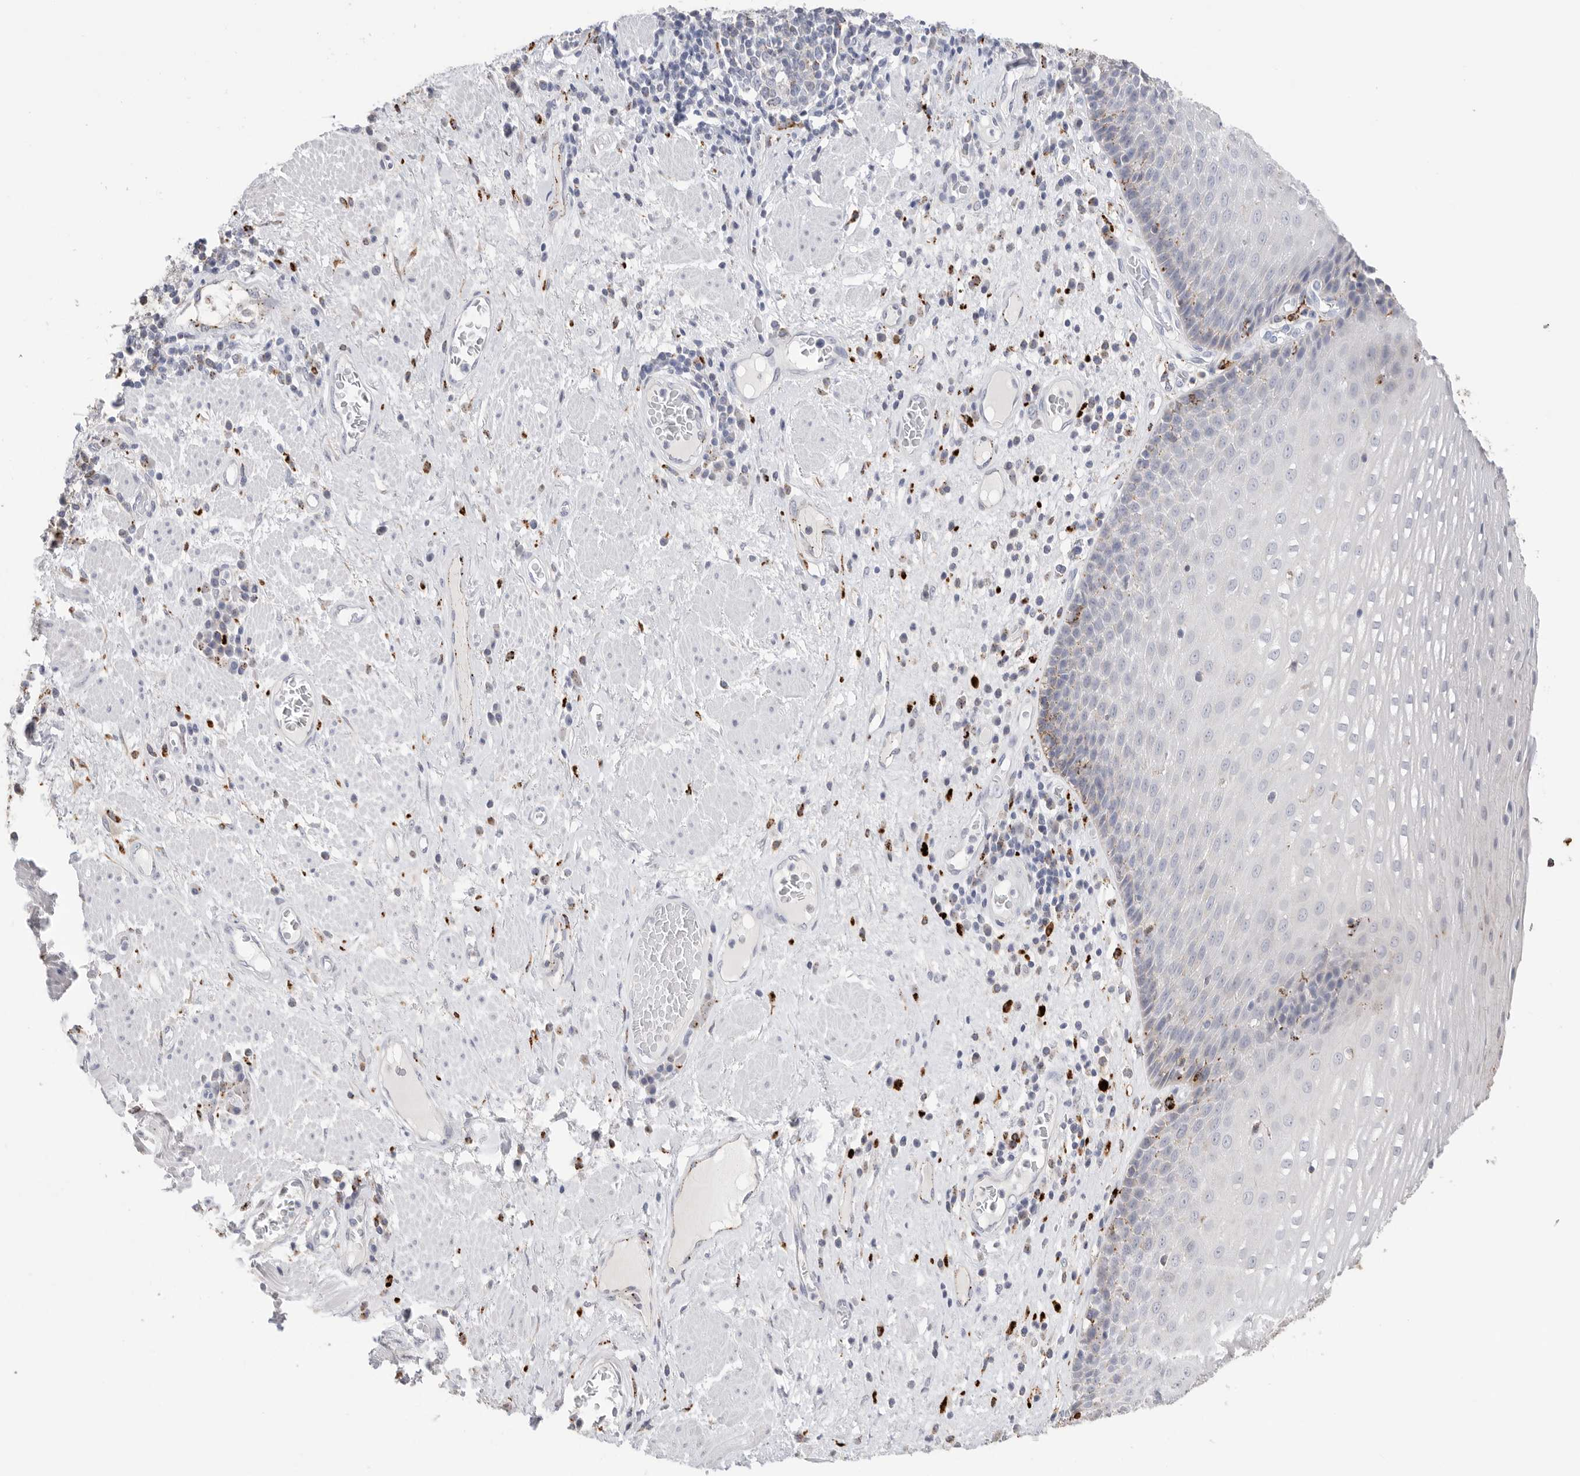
{"staining": {"intensity": "strong", "quantity": "<25%", "location": "cytoplasmic/membranous"}, "tissue": "esophagus", "cell_type": "Squamous epithelial cells", "image_type": "normal", "snomed": [{"axis": "morphology", "description": "Normal tissue, NOS"}, {"axis": "morphology", "description": "Adenocarcinoma, NOS"}, {"axis": "topography", "description": "Esophagus"}], "caption": "Esophagus stained with a brown dye reveals strong cytoplasmic/membranous positive expression in approximately <25% of squamous epithelial cells.", "gene": "GGH", "patient": {"sex": "male", "age": 62}}